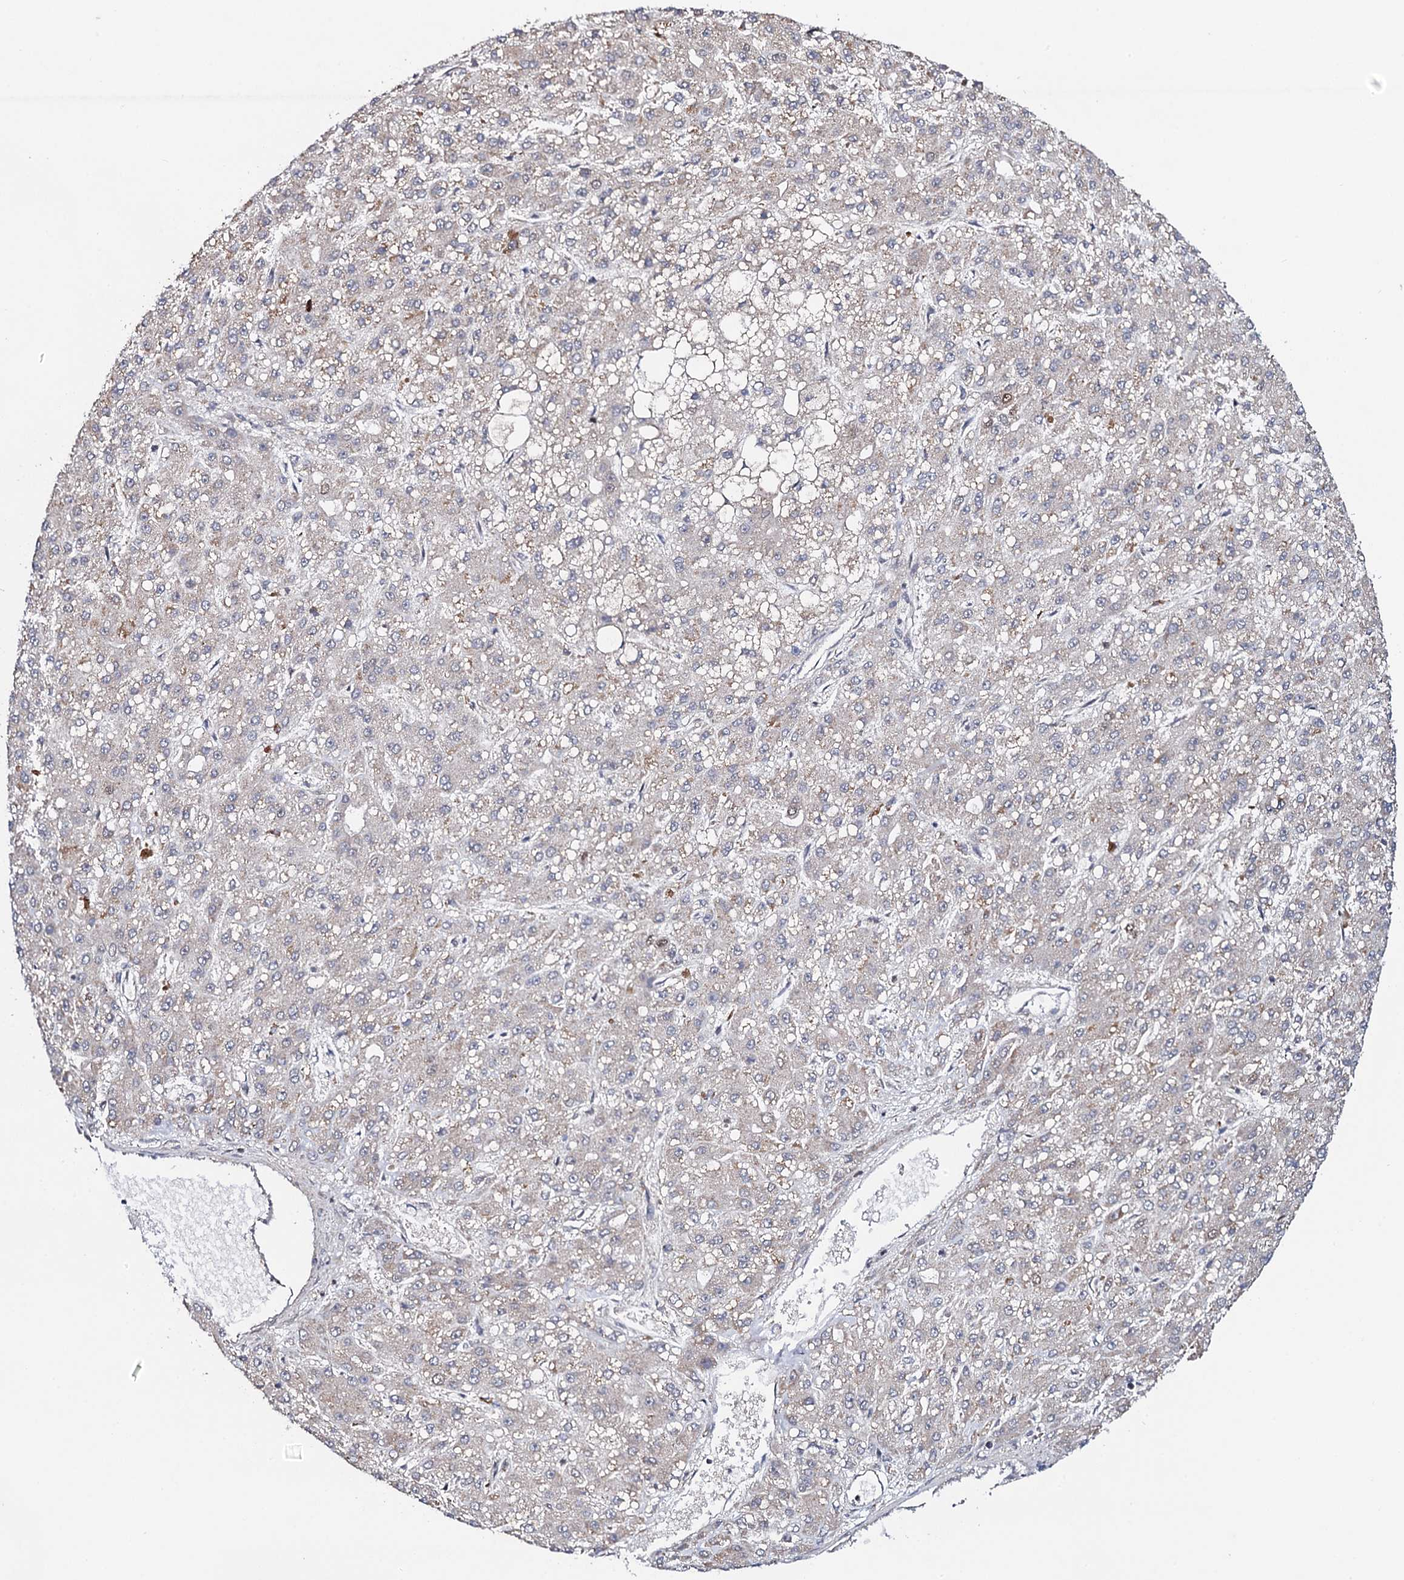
{"staining": {"intensity": "negative", "quantity": "none", "location": "none"}, "tissue": "liver cancer", "cell_type": "Tumor cells", "image_type": "cancer", "snomed": [{"axis": "morphology", "description": "Carcinoma, Hepatocellular, NOS"}, {"axis": "topography", "description": "Liver"}], "caption": "Photomicrograph shows no significant protein expression in tumor cells of liver cancer.", "gene": "FAM111A", "patient": {"sex": "male", "age": 67}}